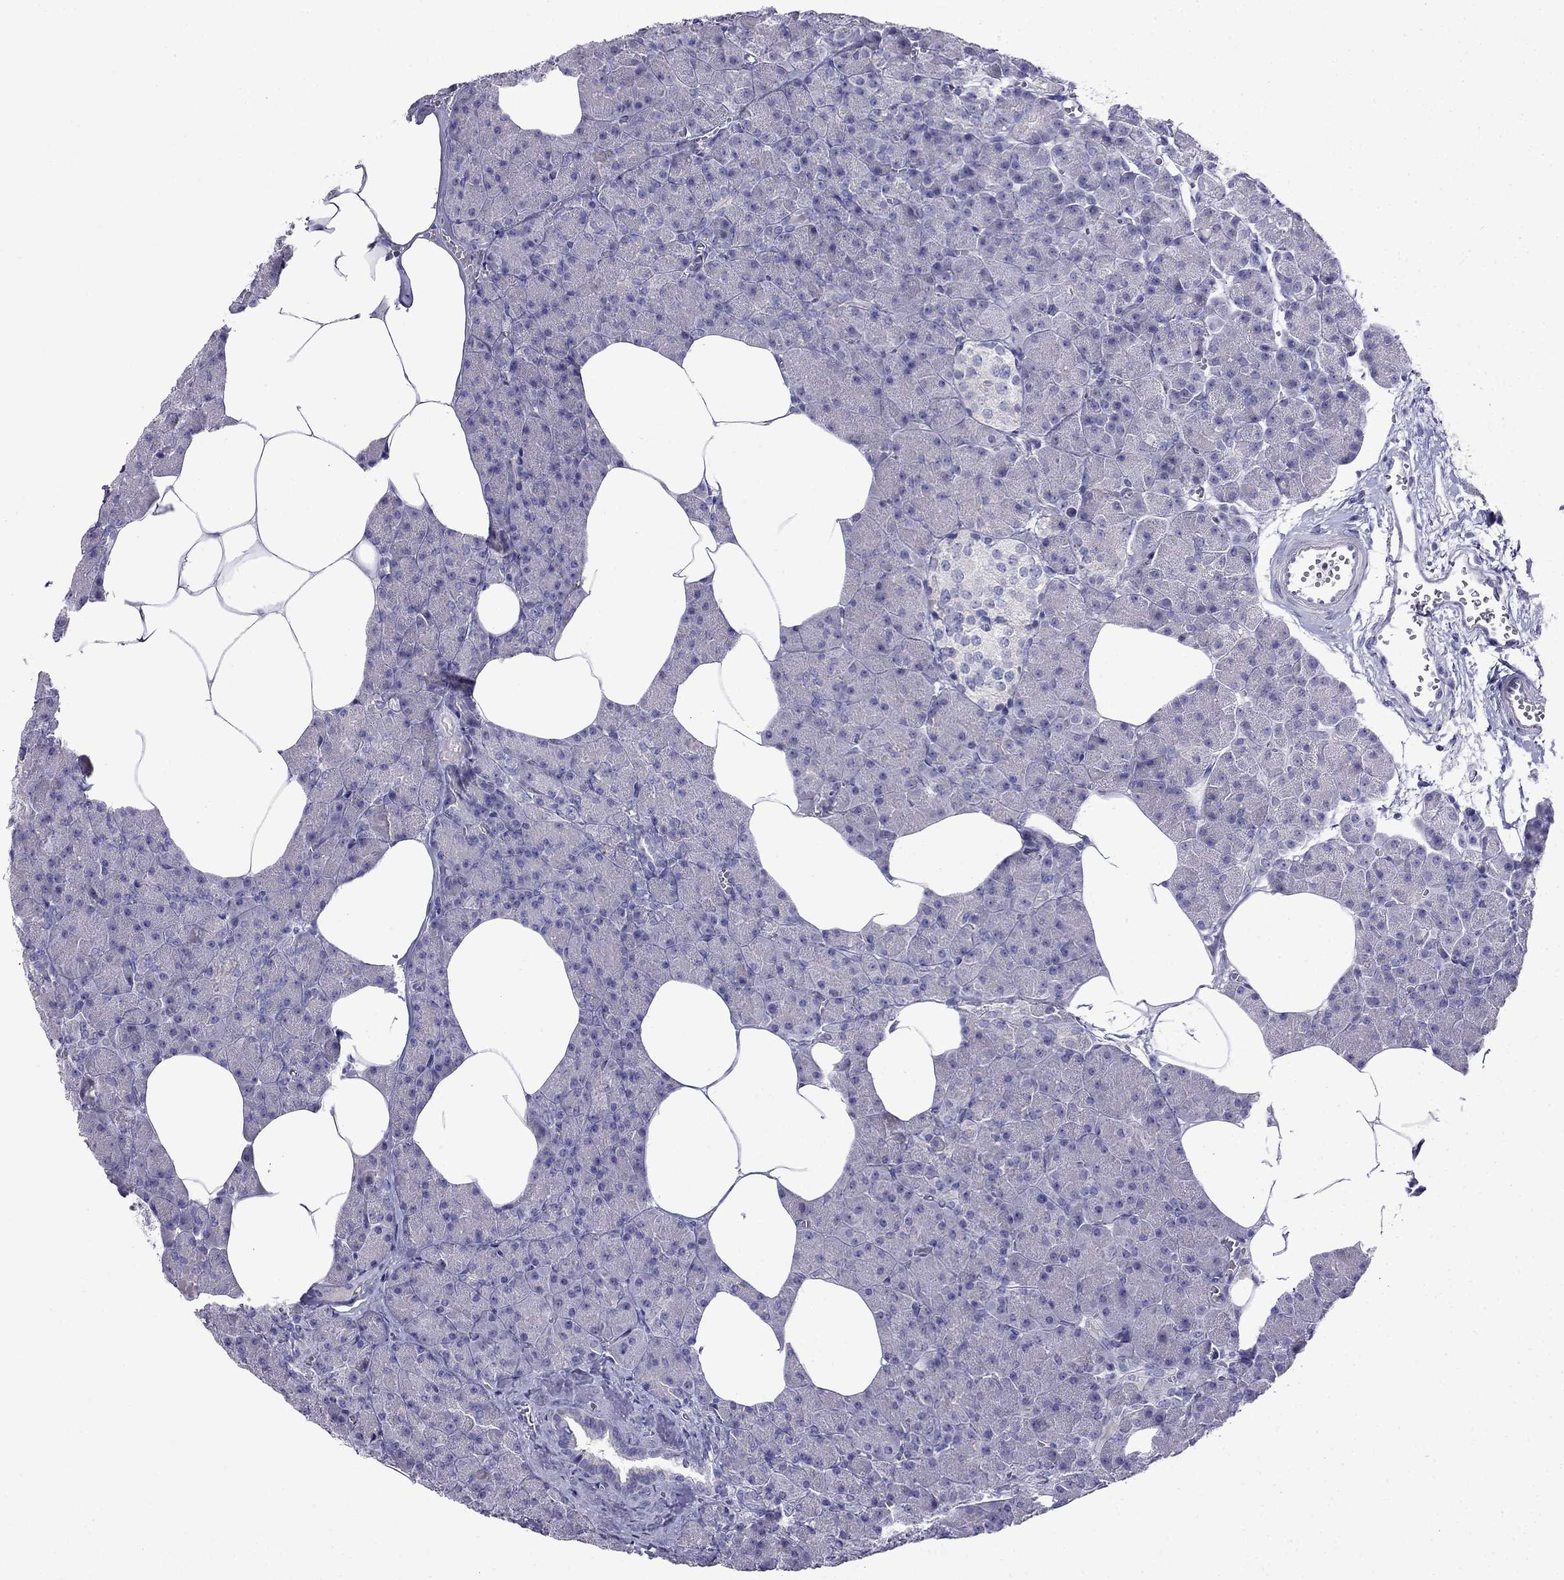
{"staining": {"intensity": "negative", "quantity": "none", "location": "none"}, "tissue": "pancreas", "cell_type": "Exocrine glandular cells", "image_type": "normal", "snomed": [{"axis": "morphology", "description": "Normal tissue, NOS"}, {"axis": "topography", "description": "Pancreas"}], "caption": "Immunohistochemical staining of normal pancreas reveals no significant positivity in exocrine glandular cells.", "gene": "PATE1", "patient": {"sex": "female", "age": 45}}